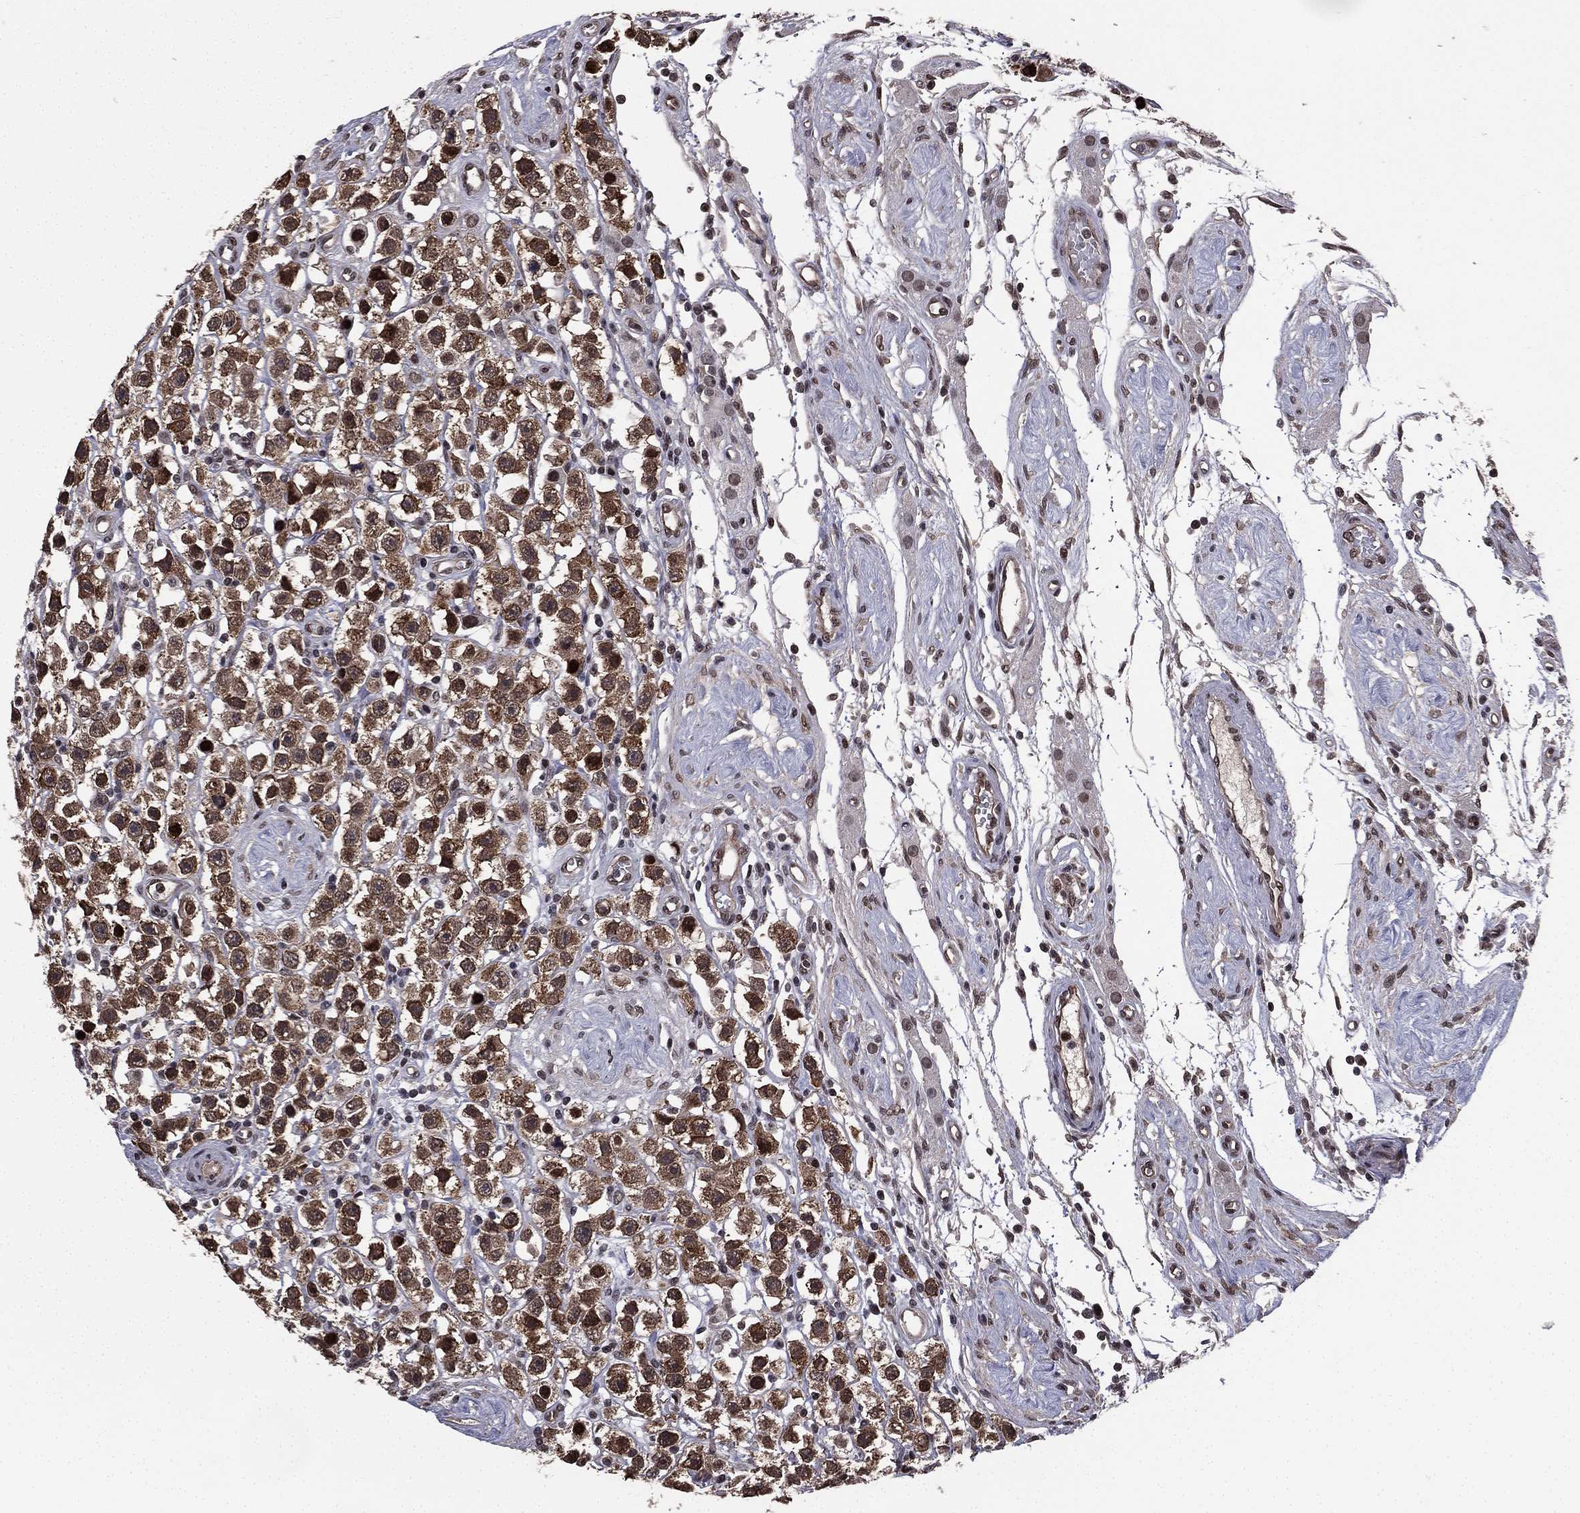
{"staining": {"intensity": "moderate", "quantity": ">75%", "location": "cytoplasmic/membranous"}, "tissue": "testis cancer", "cell_type": "Tumor cells", "image_type": "cancer", "snomed": [{"axis": "morphology", "description": "Seminoma, NOS"}, {"axis": "topography", "description": "Testis"}], "caption": "Tumor cells exhibit medium levels of moderate cytoplasmic/membranous positivity in approximately >75% of cells in human testis cancer (seminoma).", "gene": "RARB", "patient": {"sex": "male", "age": 45}}